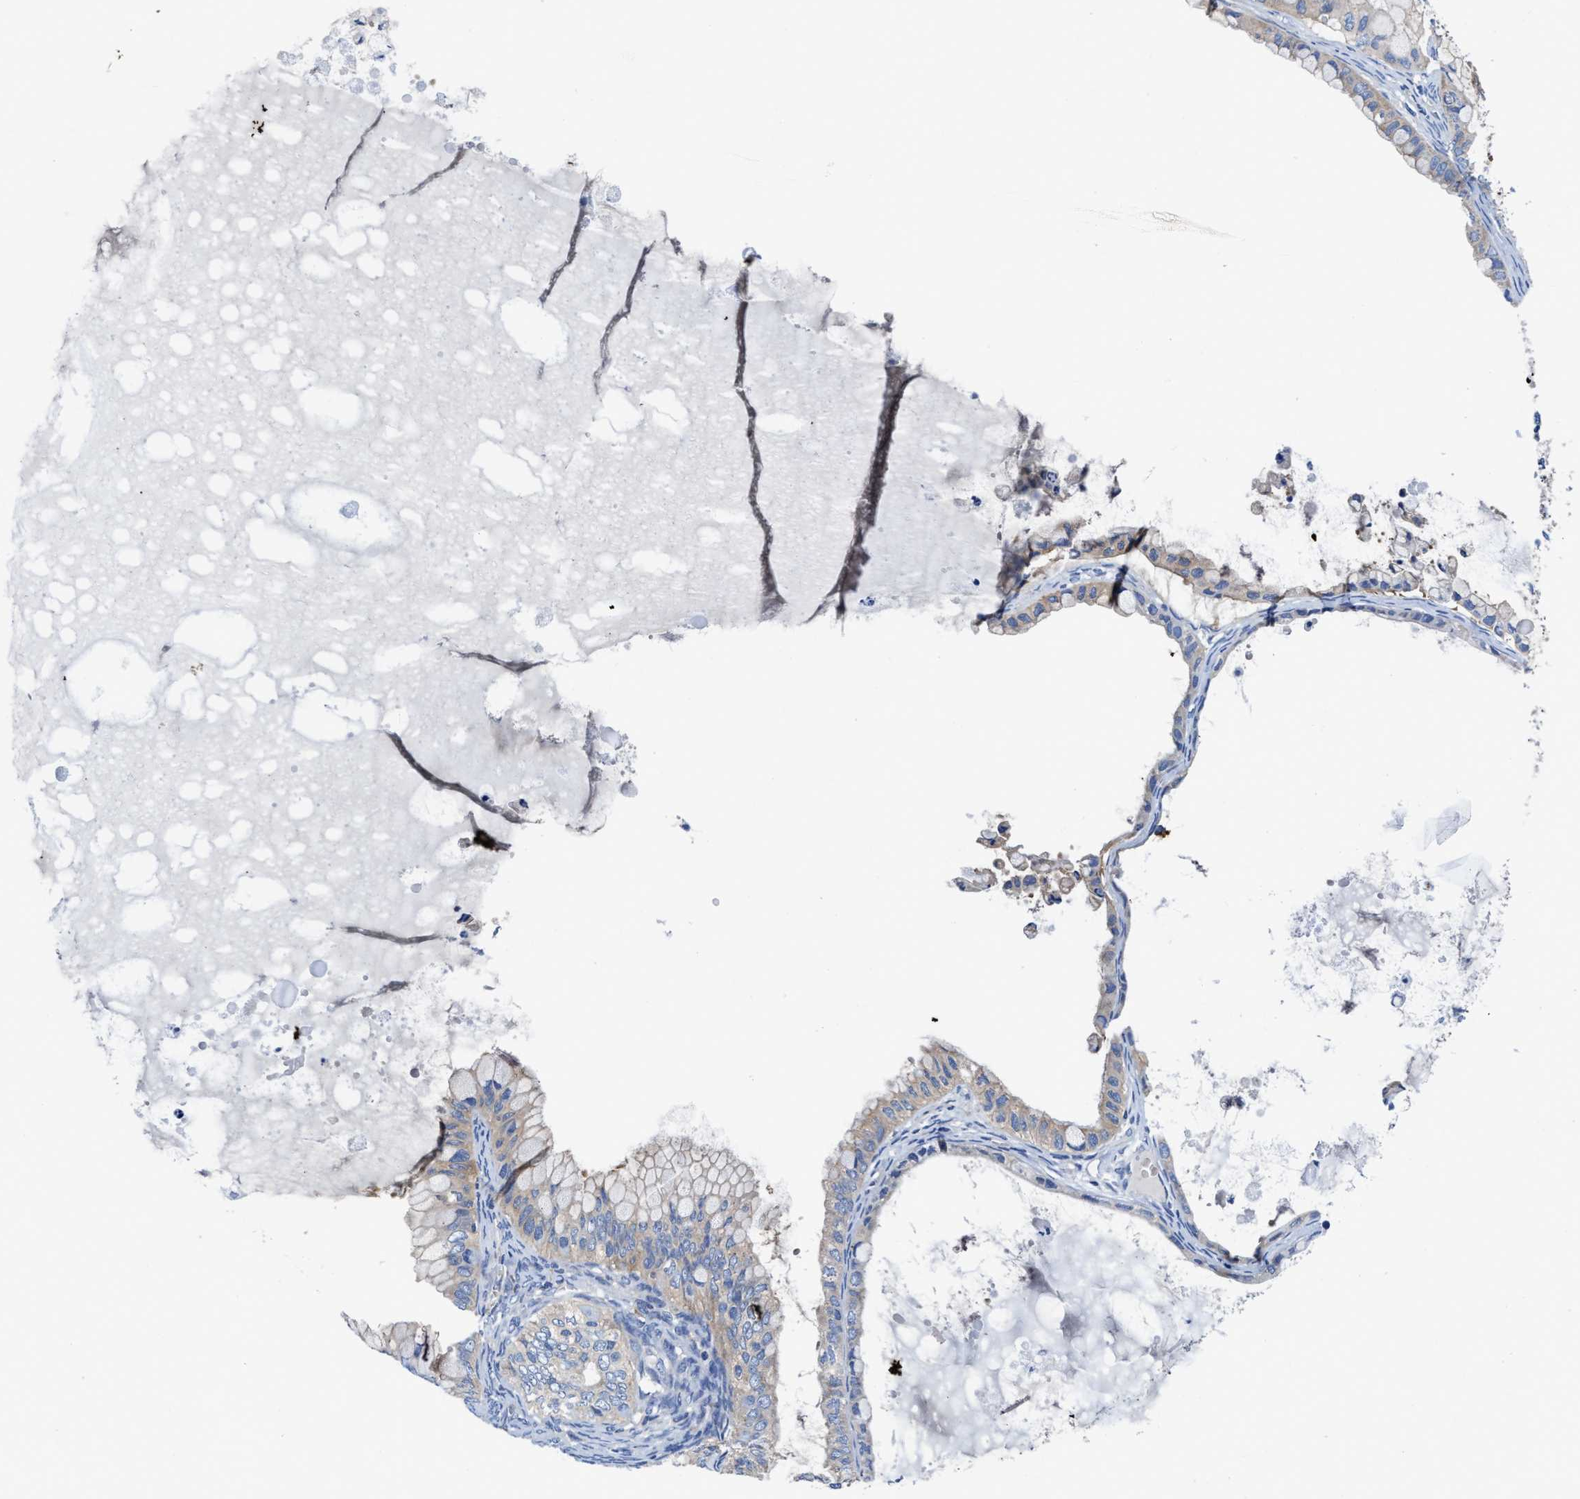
{"staining": {"intensity": "weak", "quantity": "<25%", "location": "cytoplasmic/membranous"}, "tissue": "ovarian cancer", "cell_type": "Tumor cells", "image_type": "cancer", "snomed": [{"axis": "morphology", "description": "Cystadenocarcinoma, mucinous, NOS"}, {"axis": "topography", "description": "Ovary"}], "caption": "A histopathology image of human ovarian cancer is negative for staining in tumor cells.", "gene": "PHLPP1", "patient": {"sex": "female", "age": 80}}